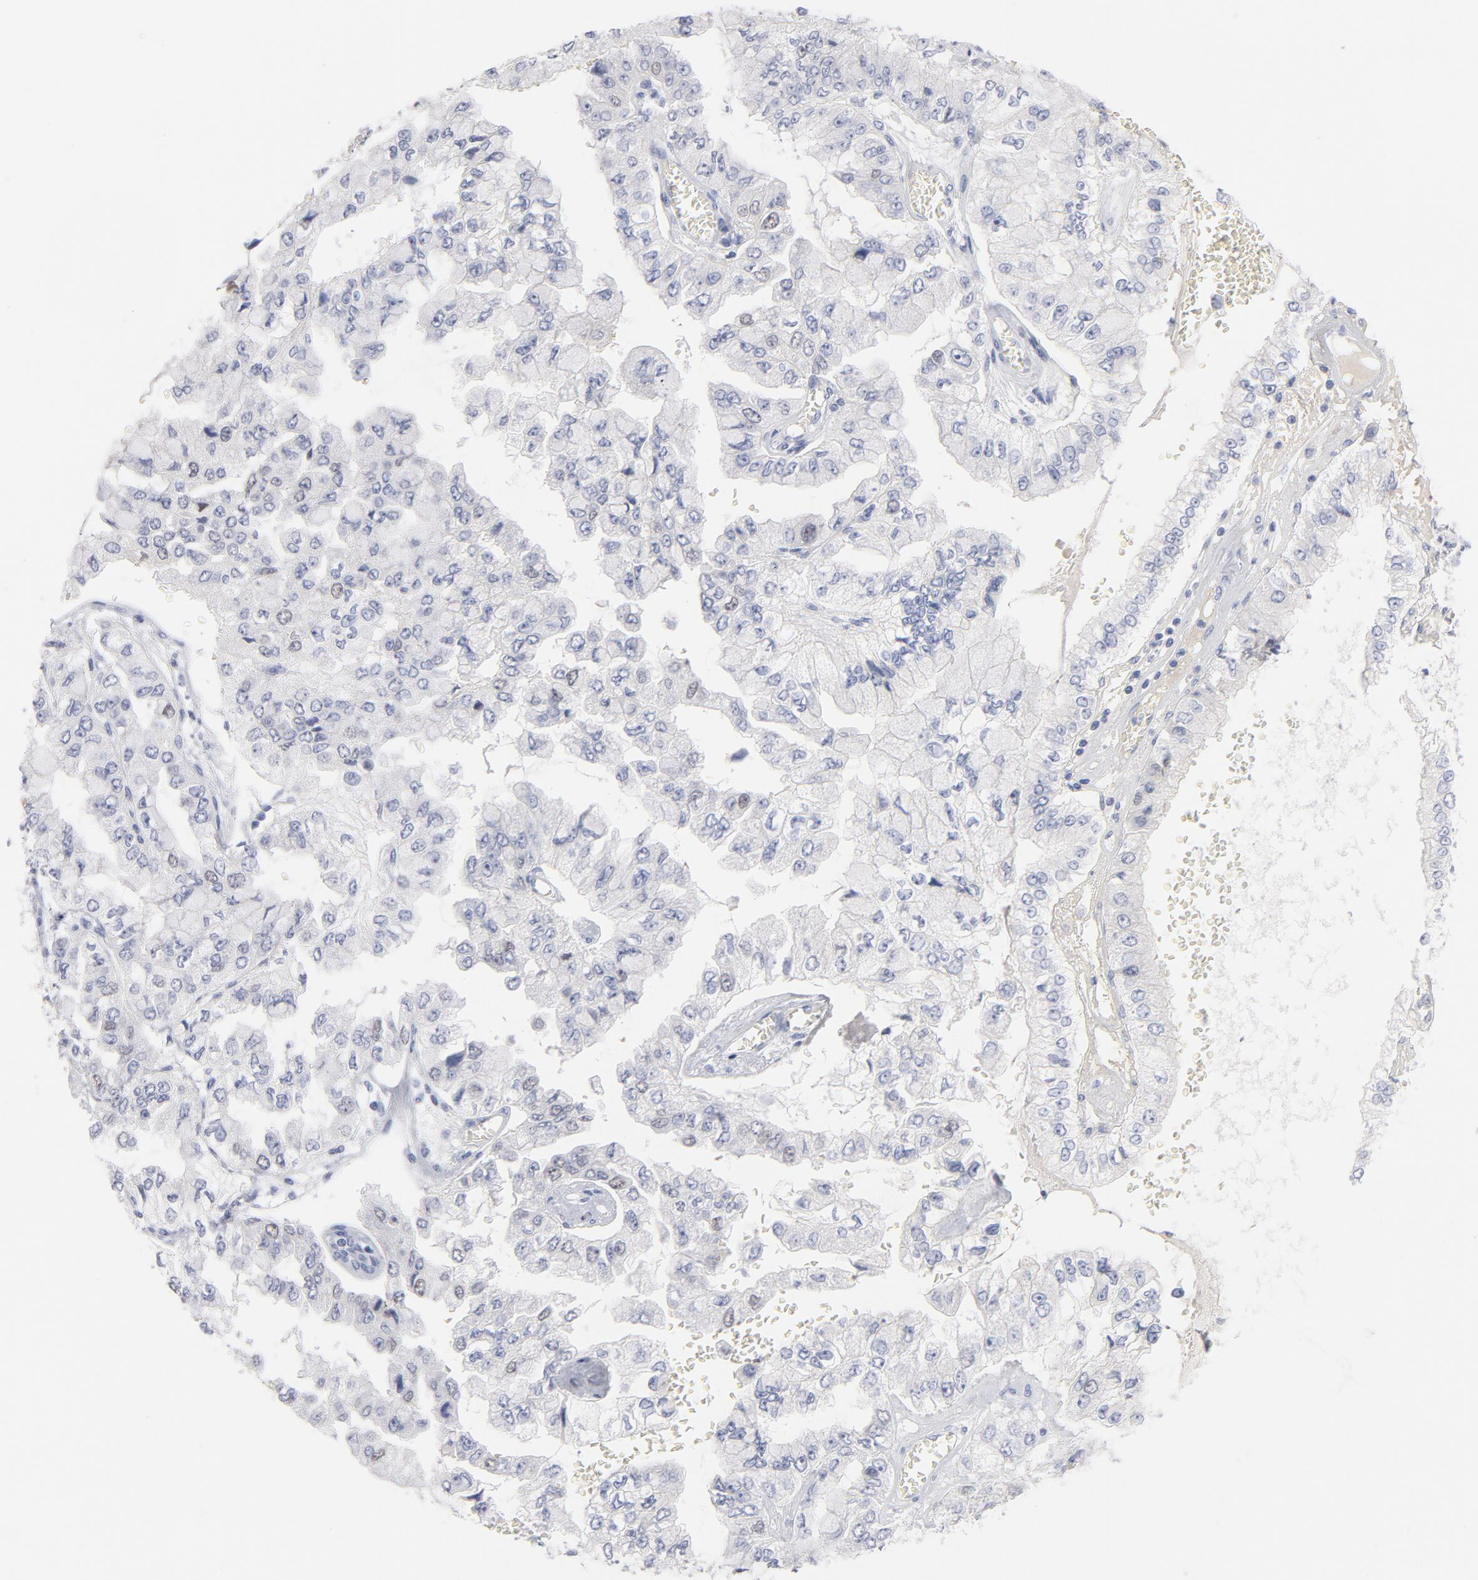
{"staining": {"intensity": "negative", "quantity": "none", "location": "none"}, "tissue": "liver cancer", "cell_type": "Tumor cells", "image_type": "cancer", "snomed": [{"axis": "morphology", "description": "Cholangiocarcinoma"}, {"axis": "topography", "description": "Liver"}], "caption": "IHC histopathology image of neoplastic tissue: human liver cancer stained with DAB (3,3'-diaminobenzidine) reveals no significant protein staining in tumor cells.", "gene": "MCM7", "patient": {"sex": "female", "age": 79}}